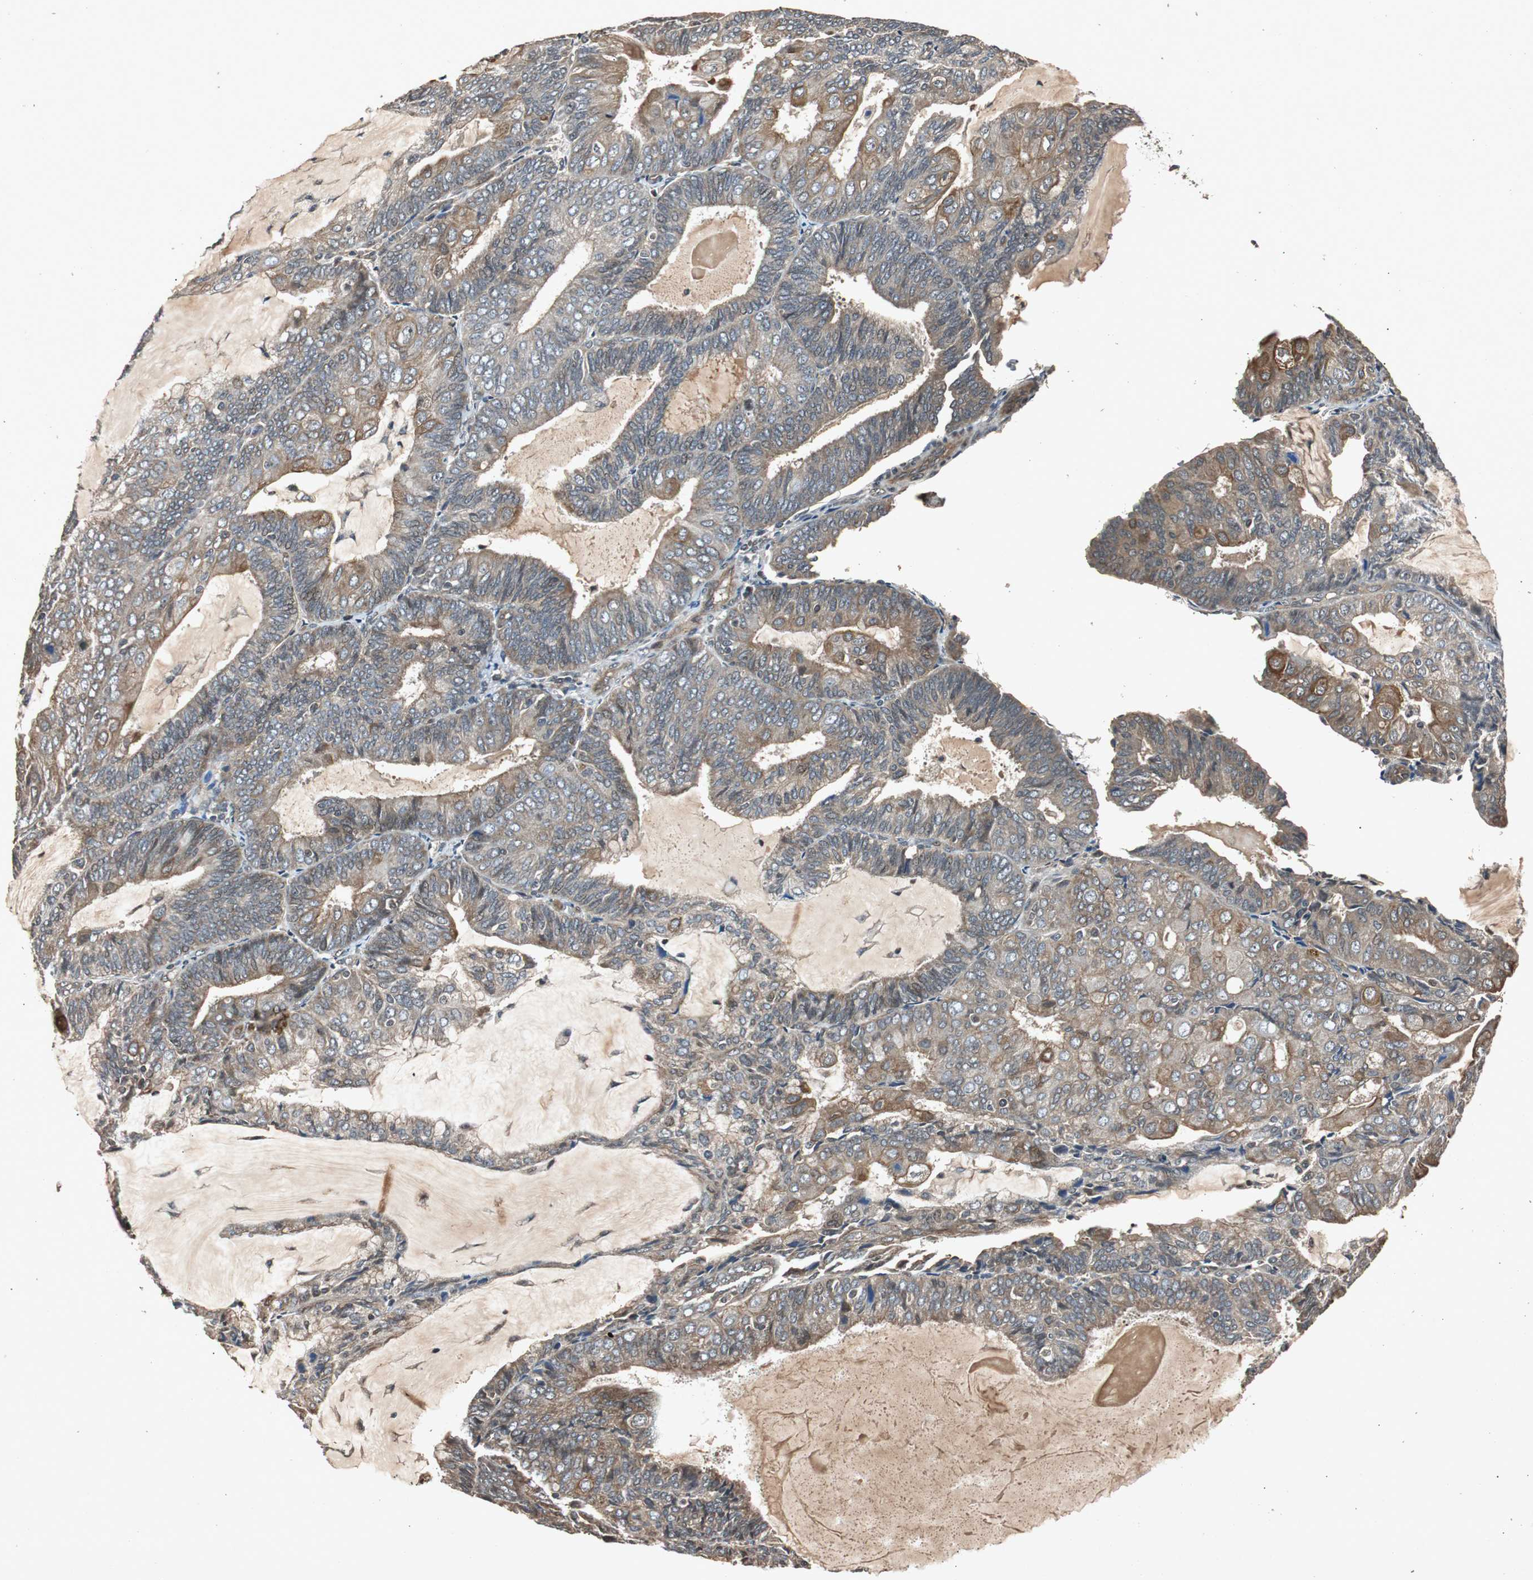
{"staining": {"intensity": "moderate", "quantity": "<25%", "location": "cytoplasmic/membranous"}, "tissue": "endometrial cancer", "cell_type": "Tumor cells", "image_type": "cancer", "snomed": [{"axis": "morphology", "description": "Adenocarcinoma, NOS"}, {"axis": "topography", "description": "Endometrium"}], "caption": "Approximately <25% of tumor cells in endometrial cancer (adenocarcinoma) show moderate cytoplasmic/membranous protein positivity as visualized by brown immunohistochemical staining.", "gene": "SLIT2", "patient": {"sex": "female", "age": 81}}